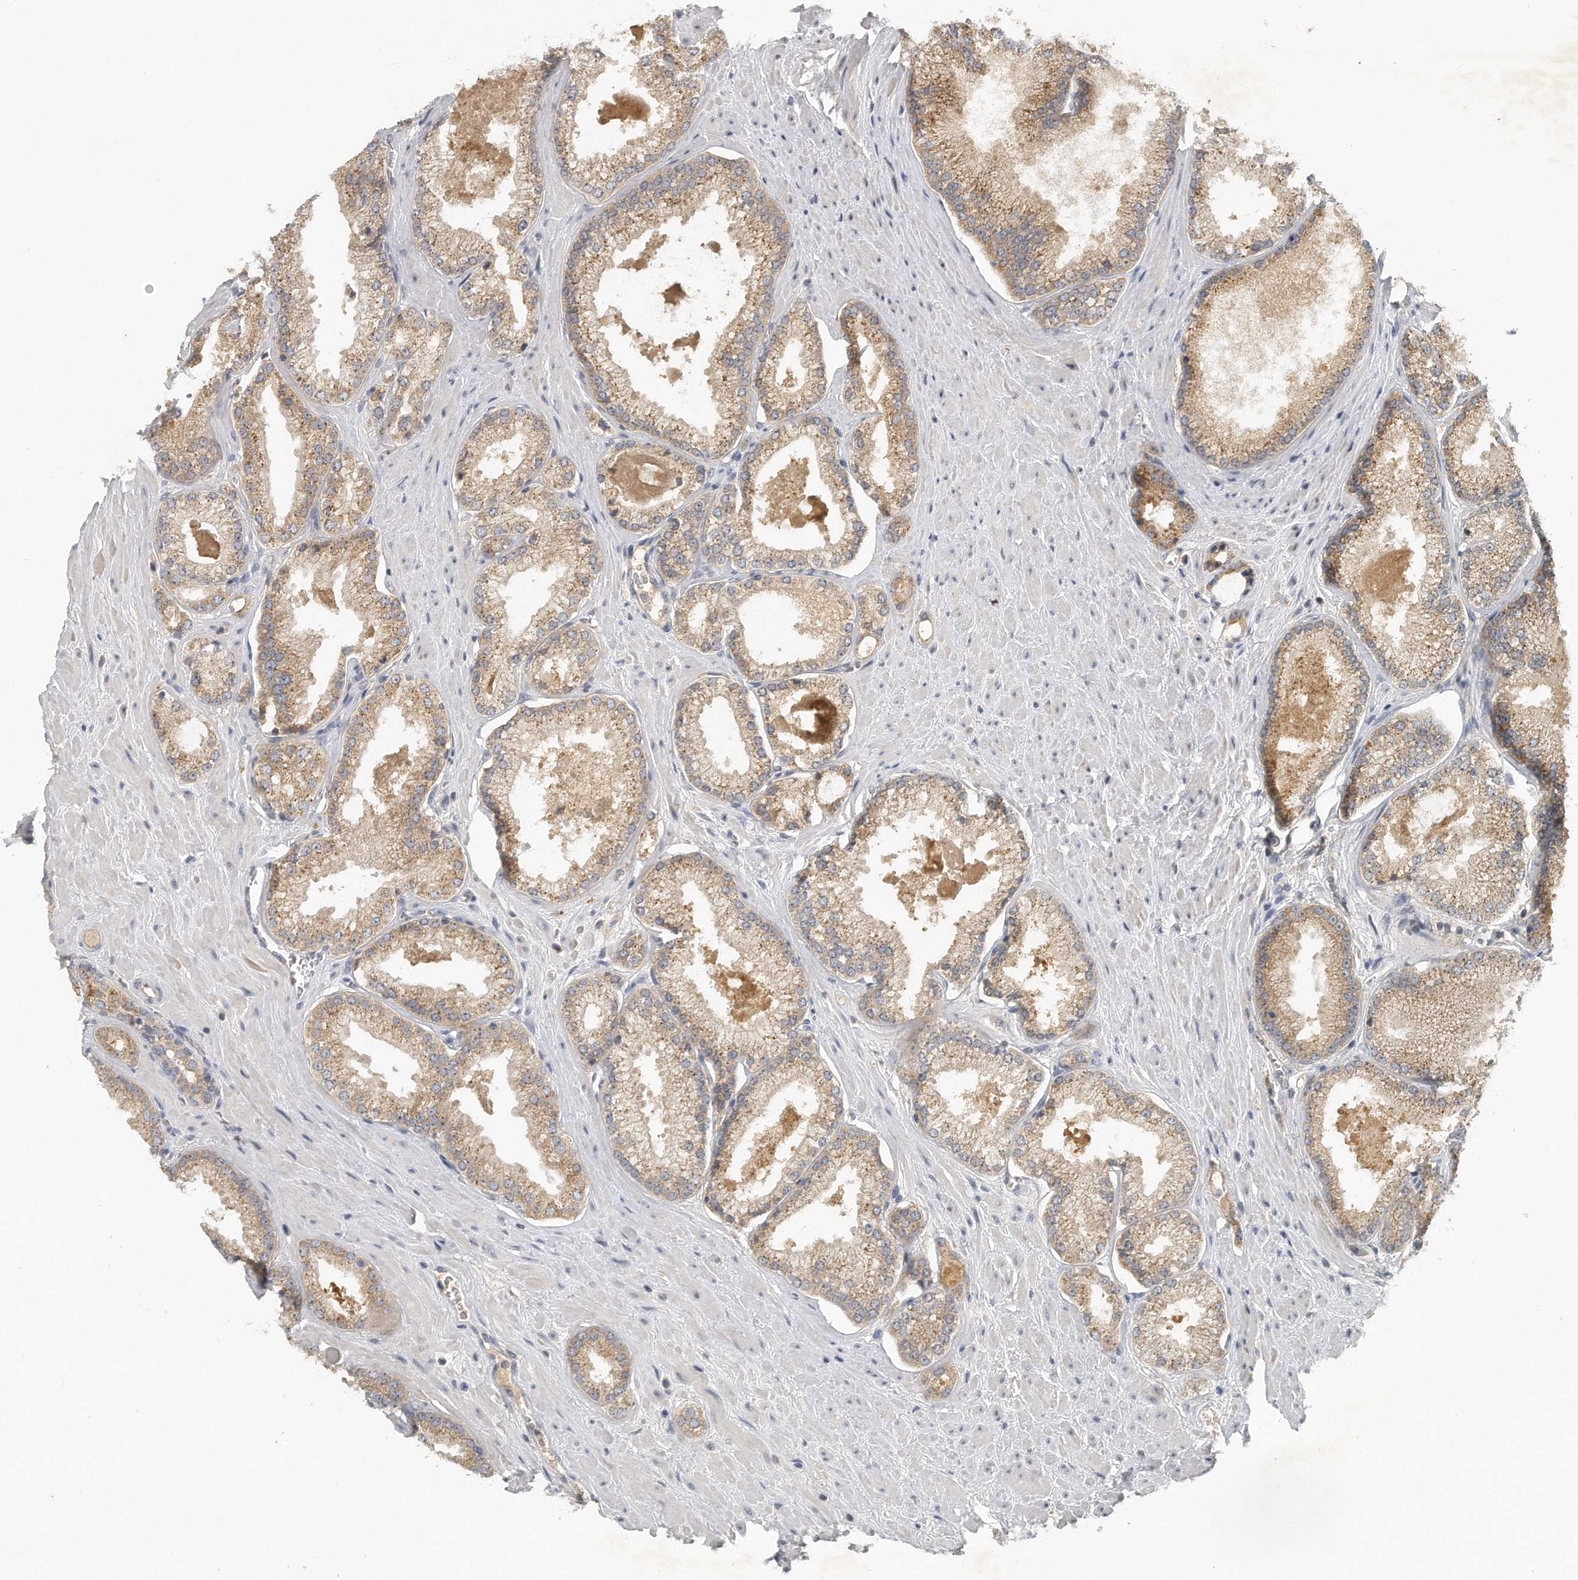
{"staining": {"intensity": "weak", "quantity": ">75%", "location": "cytoplasmic/membranous"}, "tissue": "prostate cancer", "cell_type": "Tumor cells", "image_type": "cancer", "snomed": [{"axis": "morphology", "description": "Adenocarcinoma, Low grade"}, {"axis": "topography", "description": "Prostate"}], "caption": "High-magnification brightfield microscopy of low-grade adenocarcinoma (prostate) stained with DAB (brown) and counterstained with hematoxylin (blue). tumor cells exhibit weak cytoplasmic/membranous expression is appreciated in about>75% of cells.", "gene": "TRAPPC14", "patient": {"sex": "male", "age": 62}}